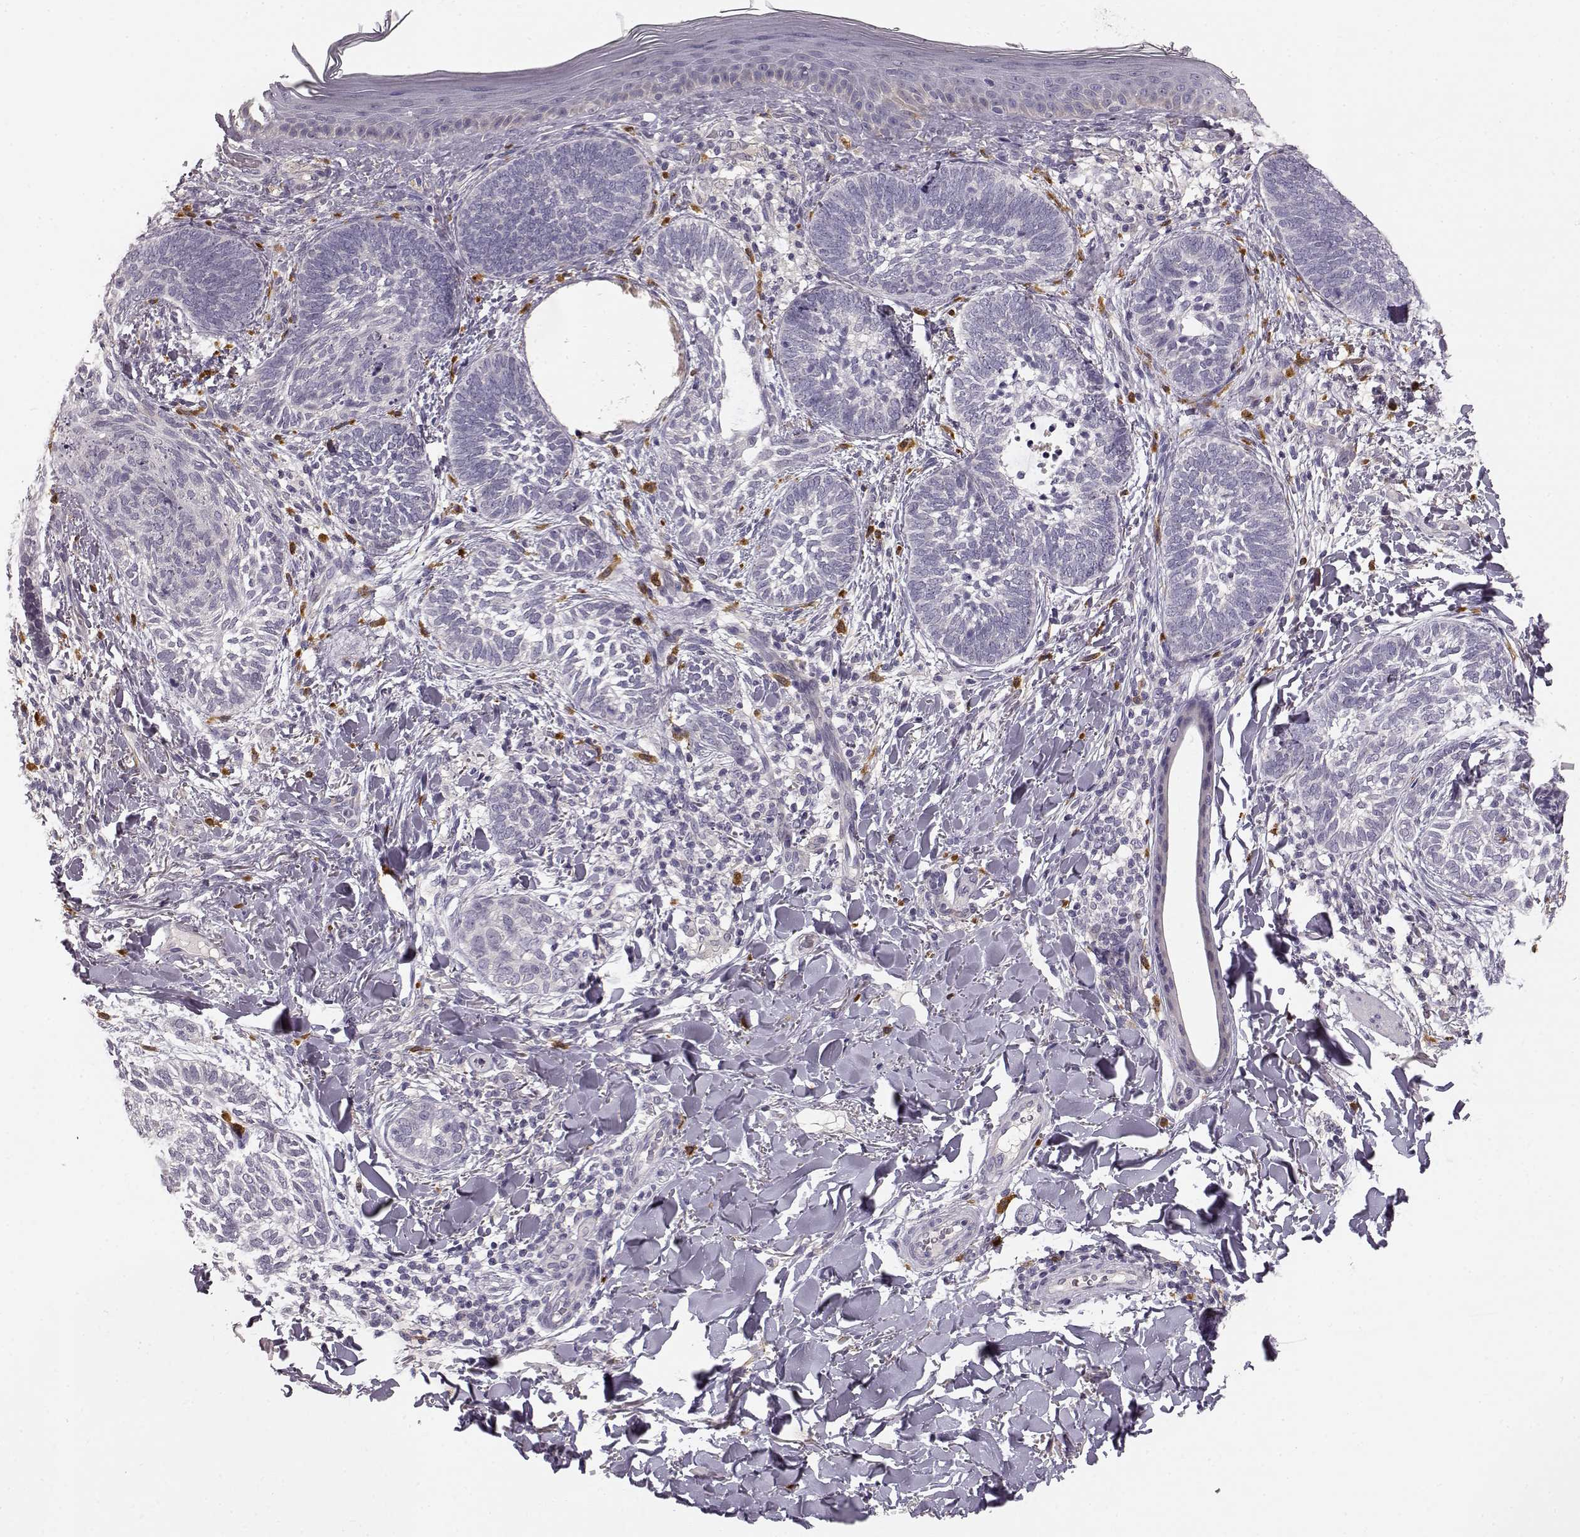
{"staining": {"intensity": "negative", "quantity": "none", "location": "none"}, "tissue": "skin cancer", "cell_type": "Tumor cells", "image_type": "cancer", "snomed": [{"axis": "morphology", "description": "Normal tissue, NOS"}, {"axis": "morphology", "description": "Basal cell carcinoma"}, {"axis": "topography", "description": "Skin"}], "caption": "Immunohistochemistry (IHC) histopathology image of human skin cancer (basal cell carcinoma) stained for a protein (brown), which demonstrates no expression in tumor cells. (DAB (3,3'-diaminobenzidine) immunohistochemistry, high magnification).", "gene": "GHR", "patient": {"sex": "male", "age": 46}}